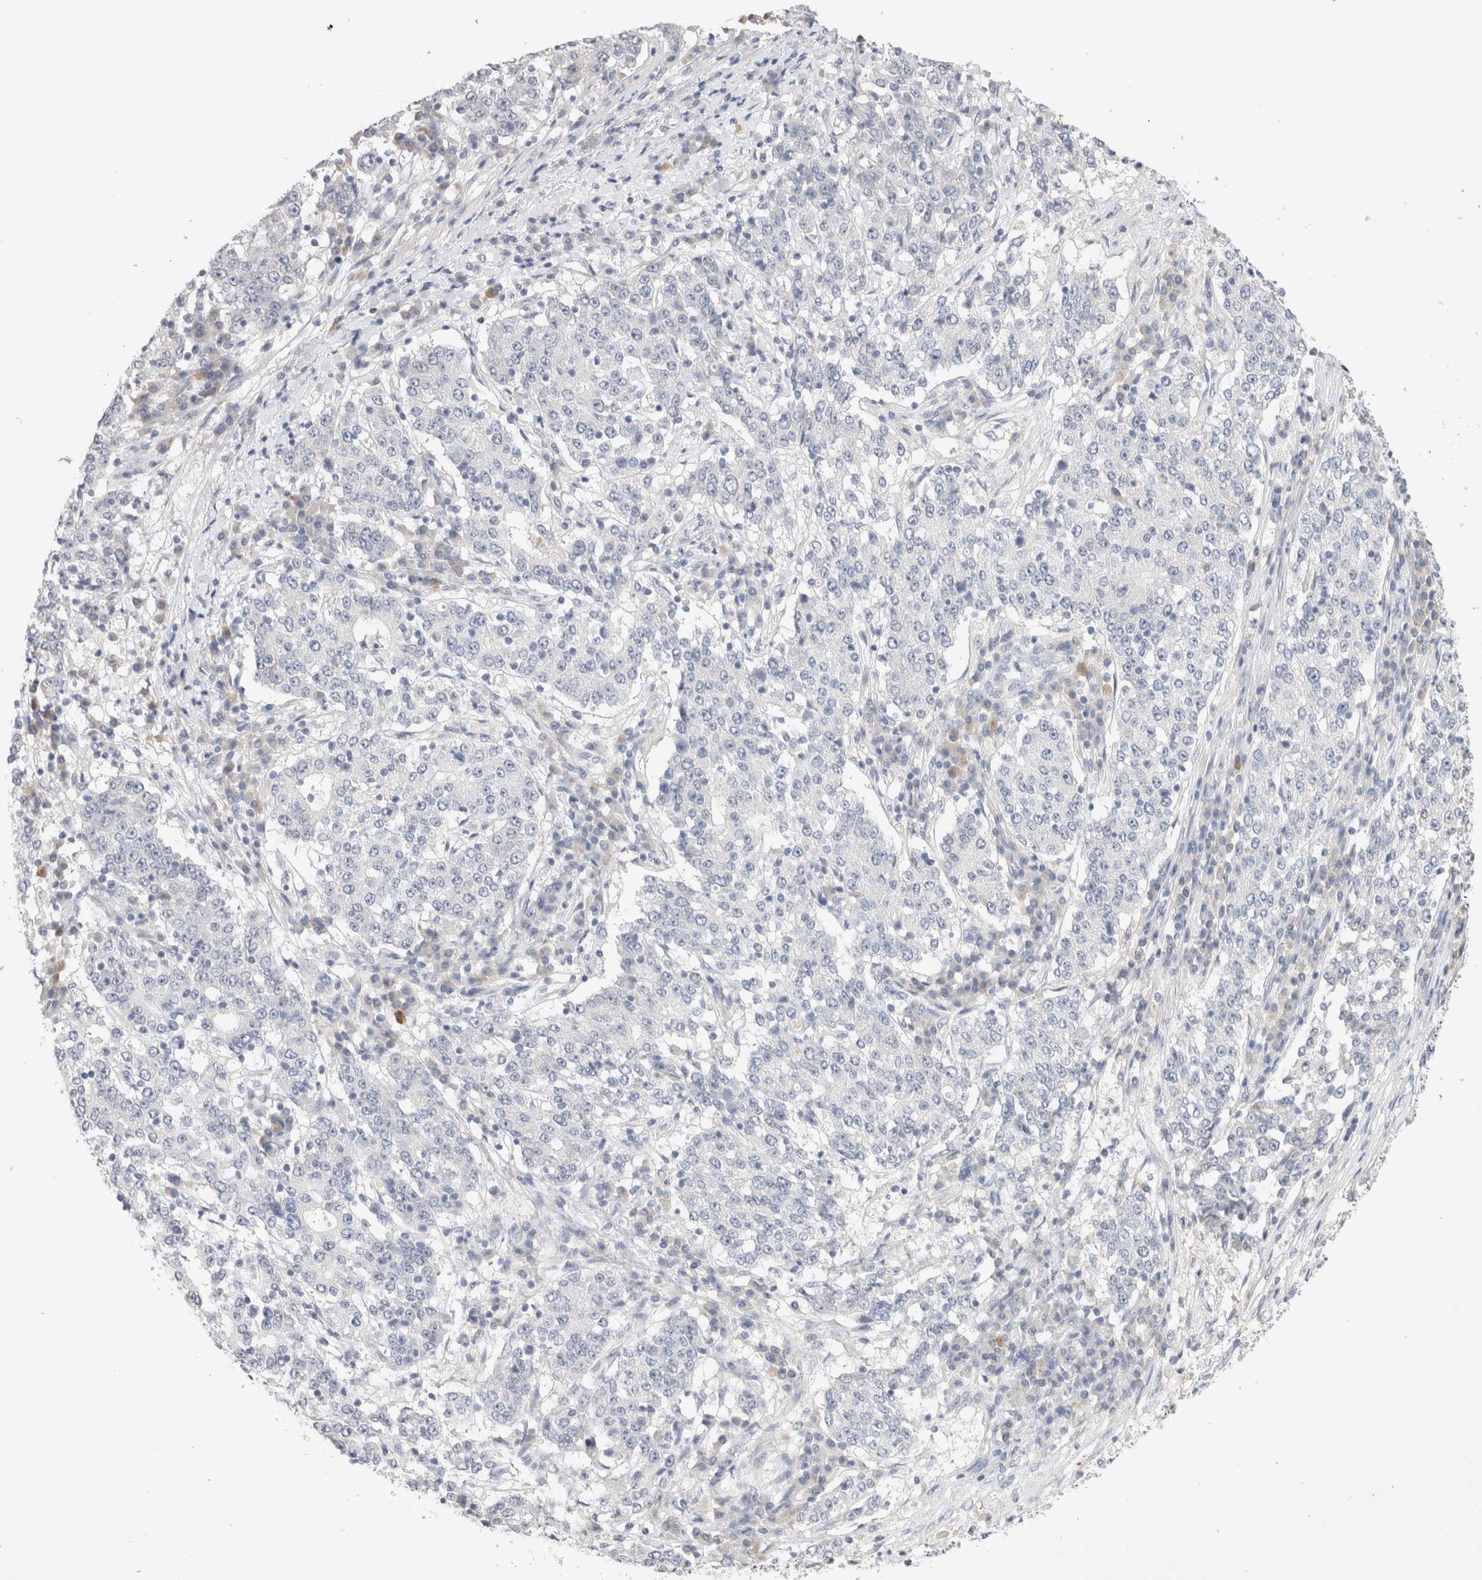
{"staining": {"intensity": "negative", "quantity": "none", "location": "none"}, "tissue": "stomach cancer", "cell_type": "Tumor cells", "image_type": "cancer", "snomed": [{"axis": "morphology", "description": "Adenocarcinoma, NOS"}, {"axis": "topography", "description": "Stomach"}], "caption": "This is an IHC histopathology image of human stomach cancer. There is no staining in tumor cells.", "gene": "SPRTN", "patient": {"sex": "male", "age": 59}}